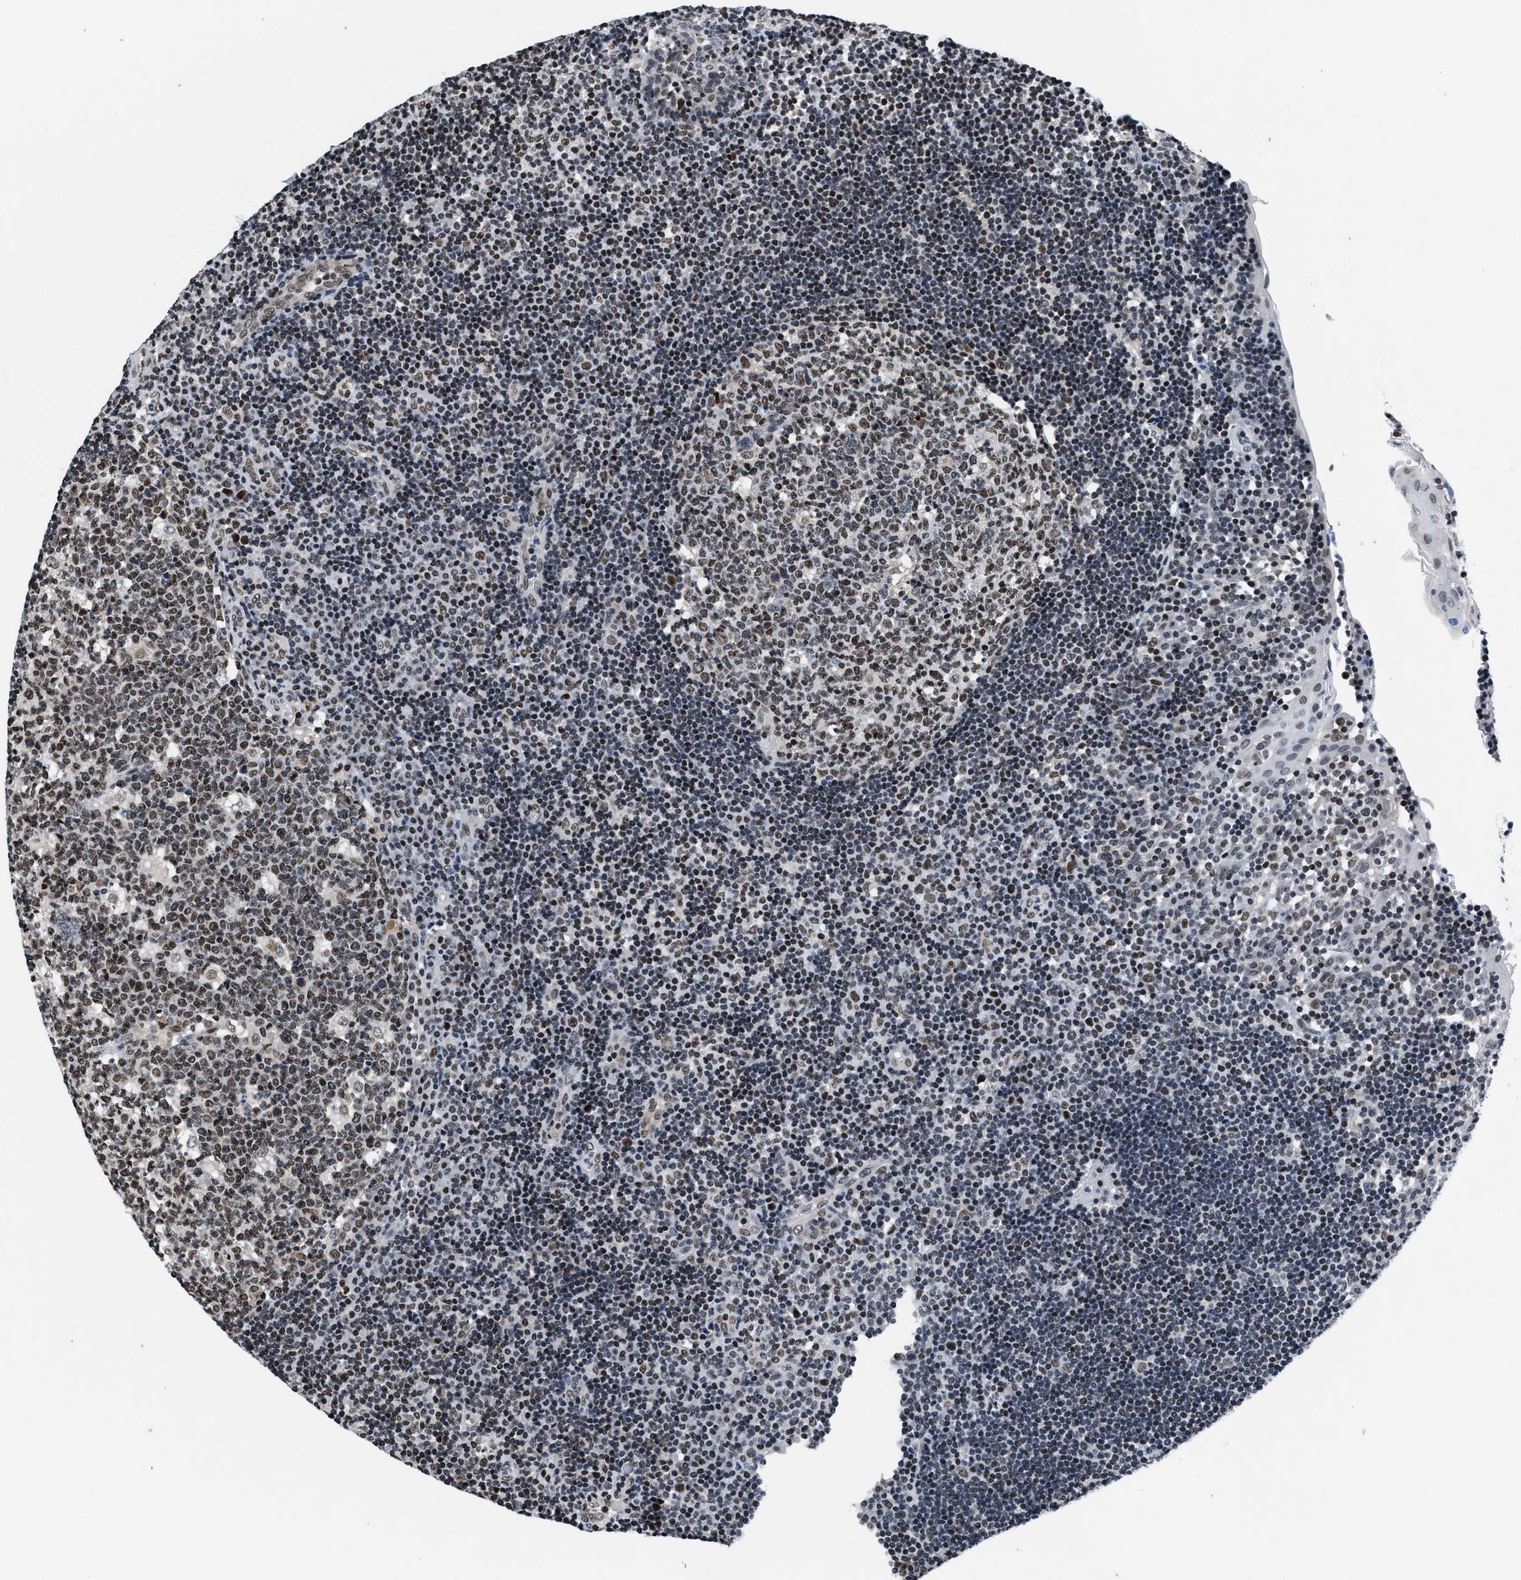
{"staining": {"intensity": "moderate", "quantity": "25%-75%", "location": "nuclear"}, "tissue": "tonsil", "cell_type": "Germinal center cells", "image_type": "normal", "snomed": [{"axis": "morphology", "description": "Normal tissue, NOS"}, {"axis": "topography", "description": "Tonsil"}], "caption": "This is a micrograph of immunohistochemistry staining of benign tonsil, which shows moderate staining in the nuclear of germinal center cells.", "gene": "WDR81", "patient": {"sex": "female", "age": 40}}